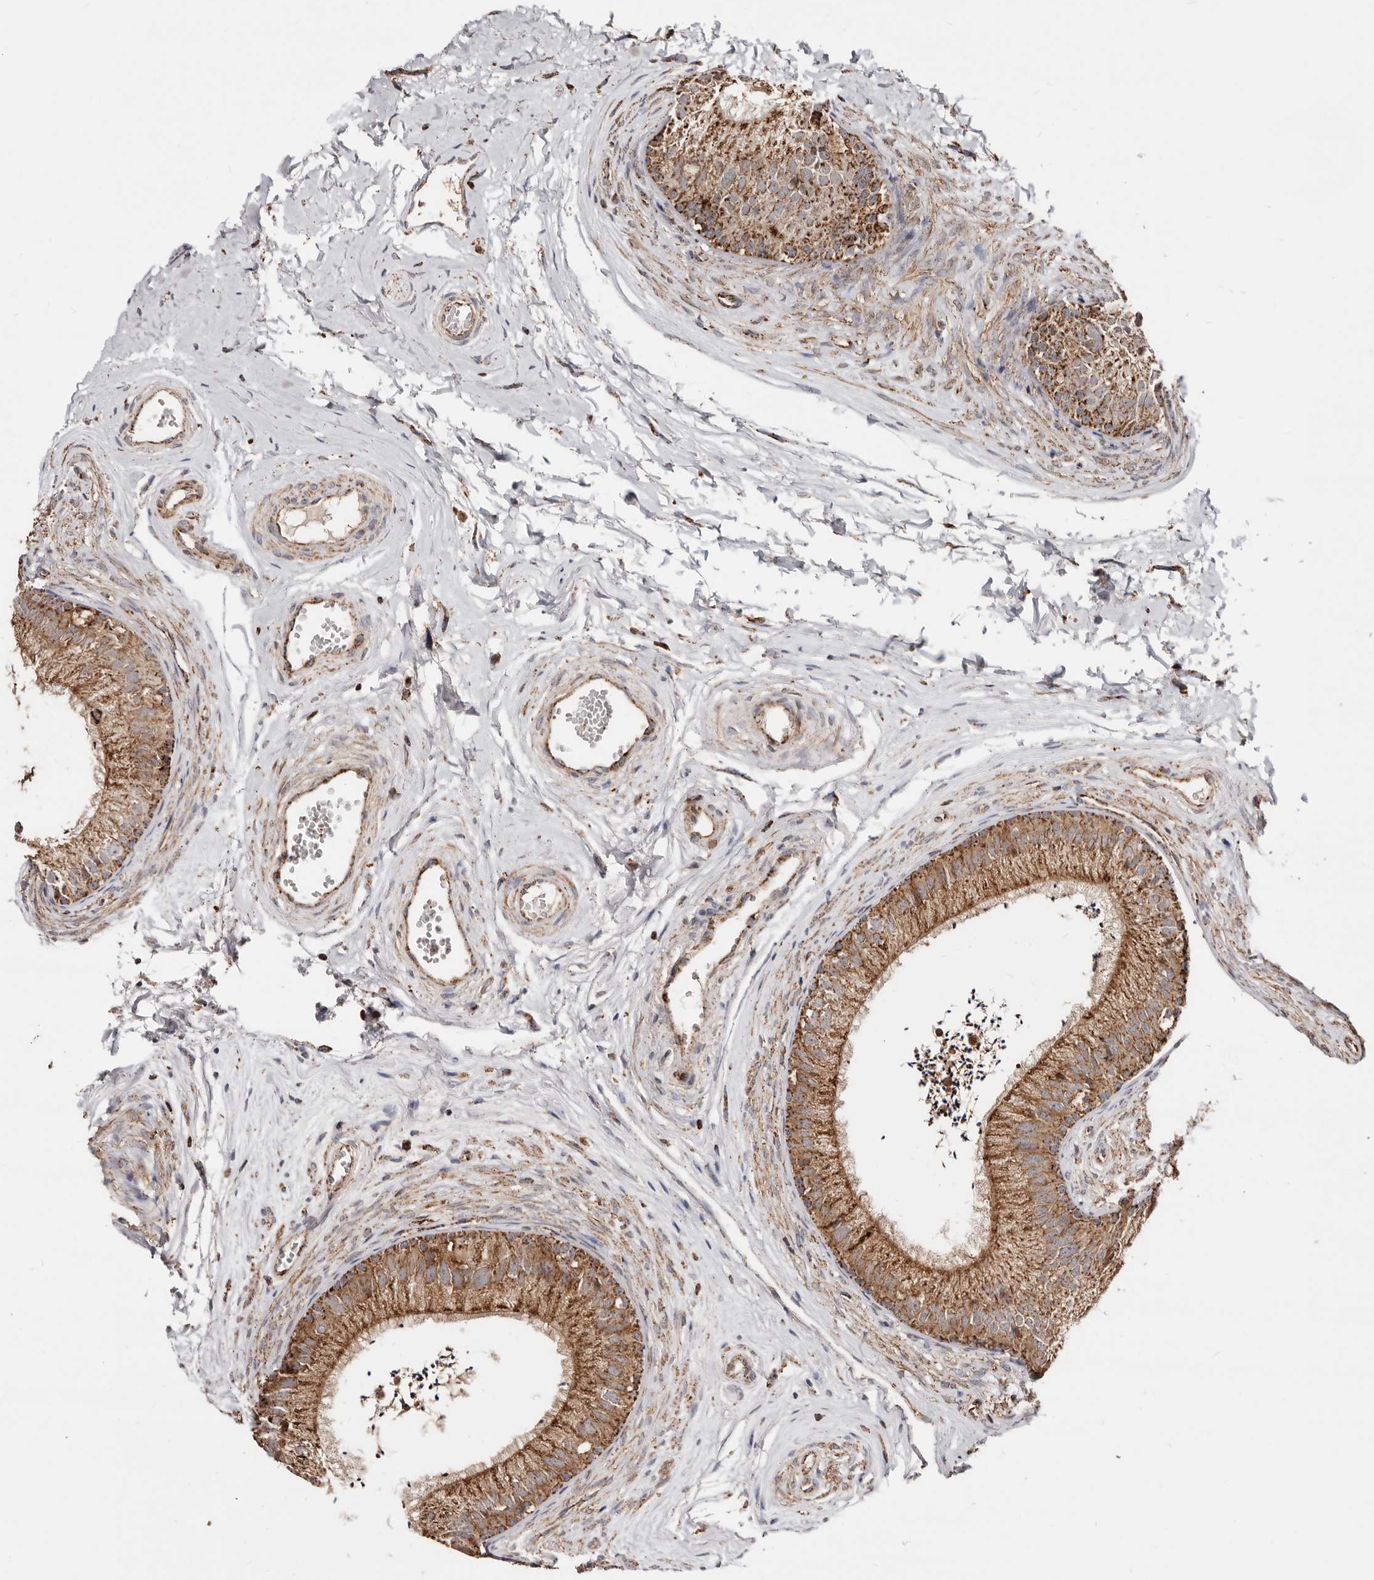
{"staining": {"intensity": "moderate", "quantity": ">75%", "location": "cytoplasmic/membranous"}, "tissue": "epididymis", "cell_type": "Glandular cells", "image_type": "normal", "snomed": [{"axis": "morphology", "description": "Normal tissue, NOS"}, {"axis": "topography", "description": "Epididymis"}], "caption": "Protein expression analysis of unremarkable epididymis exhibits moderate cytoplasmic/membranous expression in approximately >75% of glandular cells.", "gene": "PRKACB", "patient": {"sex": "male", "age": 56}}